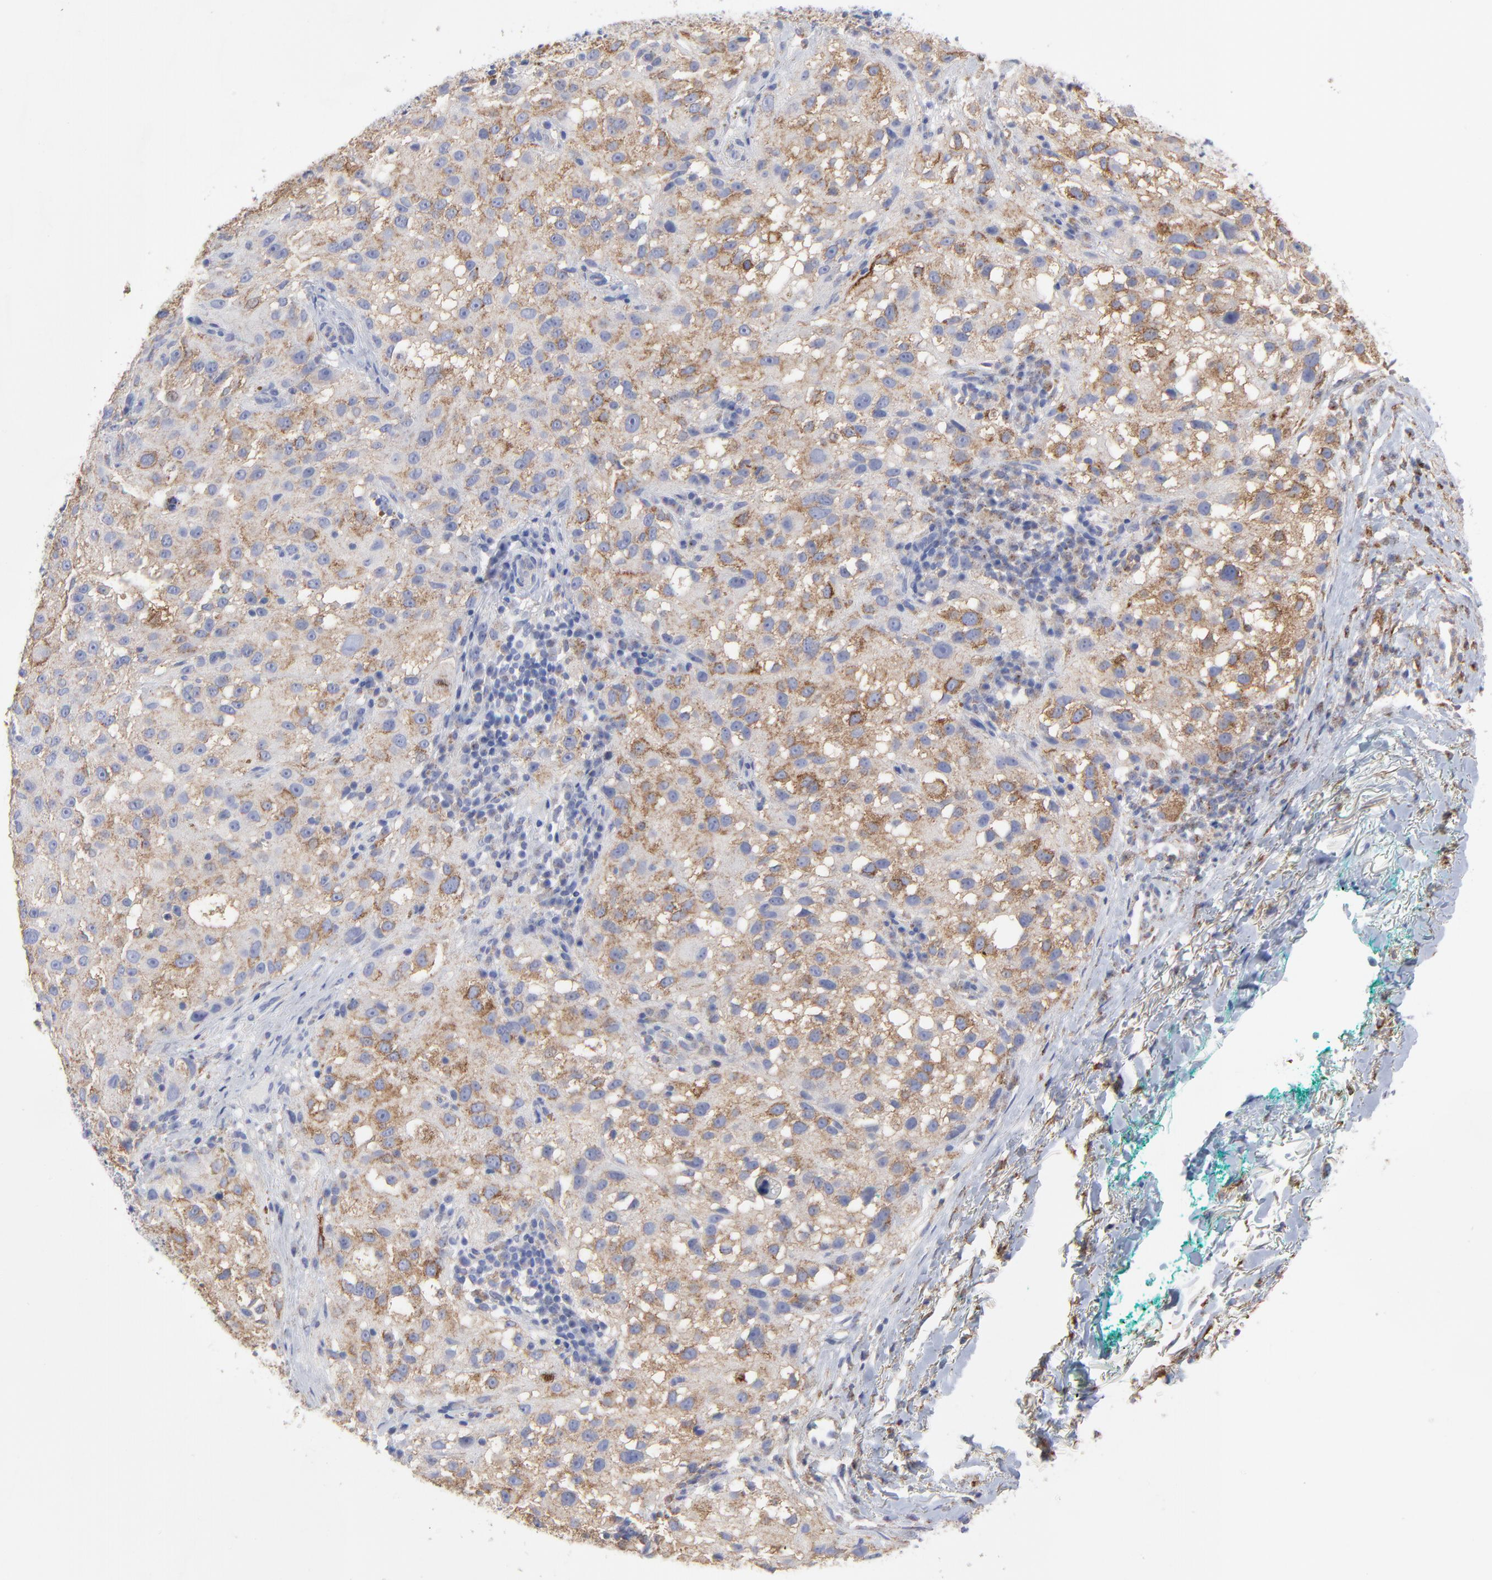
{"staining": {"intensity": "moderate", "quantity": ">75%", "location": "cytoplasmic/membranous"}, "tissue": "melanoma", "cell_type": "Tumor cells", "image_type": "cancer", "snomed": [{"axis": "morphology", "description": "Necrosis, NOS"}, {"axis": "morphology", "description": "Malignant melanoma, NOS"}, {"axis": "topography", "description": "Skin"}], "caption": "Malignant melanoma stained with IHC reveals moderate cytoplasmic/membranous positivity in about >75% of tumor cells. (Stains: DAB (3,3'-diaminobenzidine) in brown, nuclei in blue, Microscopy: brightfield microscopy at high magnification).", "gene": "CNTN3", "patient": {"sex": "female", "age": 87}}